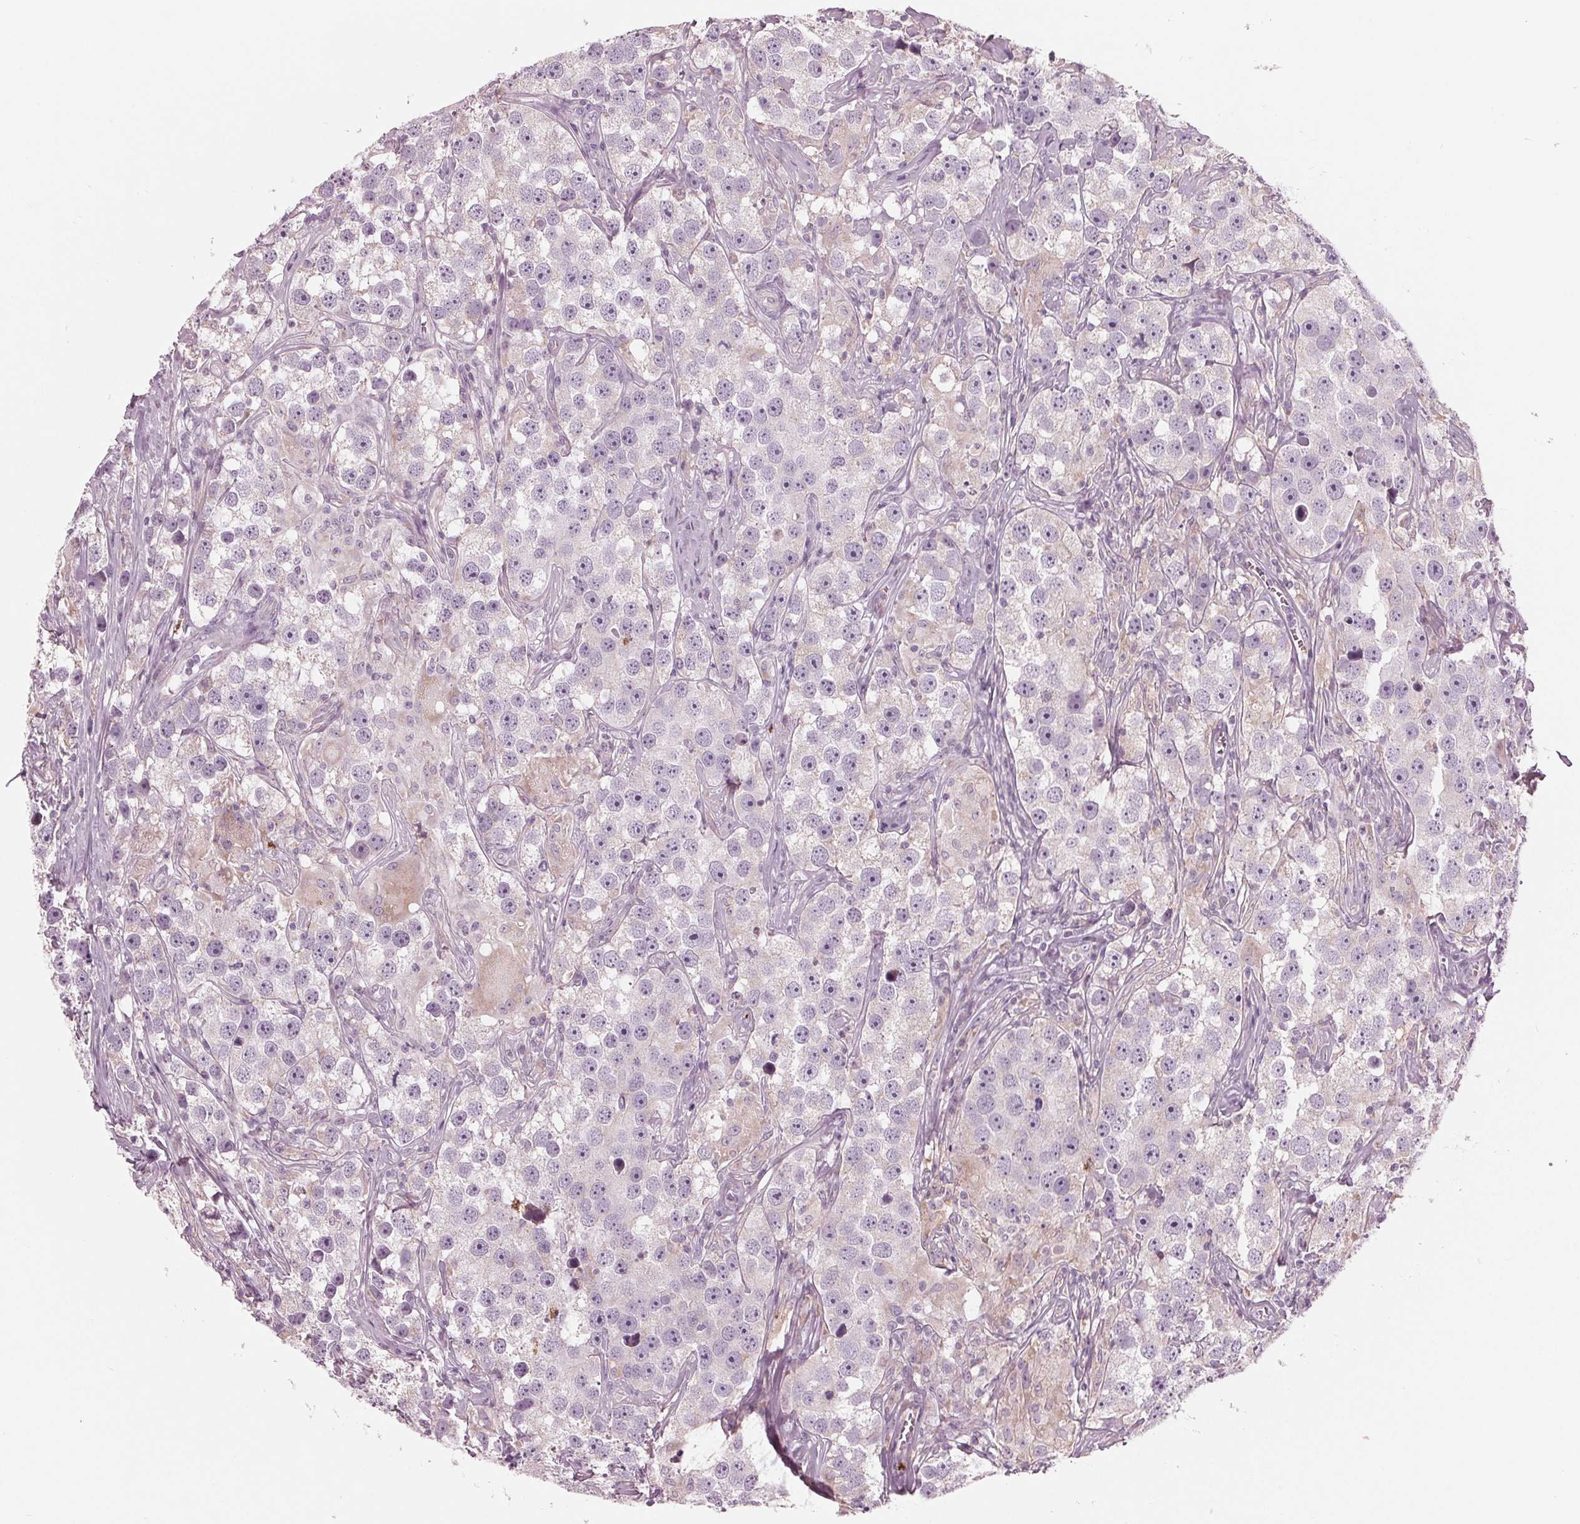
{"staining": {"intensity": "negative", "quantity": "none", "location": "none"}, "tissue": "testis cancer", "cell_type": "Tumor cells", "image_type": "cancer", "snomed": [{"axis": "morphology", "description": "Seminoma, NOS"}, {"axis": "topography", "description": "Testis"}], "caption": "High power microscopy photomicrograph of an immunohistochemistry micrograph of testis cancer (seminoma), revealing no significant staining in tumor cells.", "gene": "CLN6", "patient": {"sex": "male", "age": 49}}